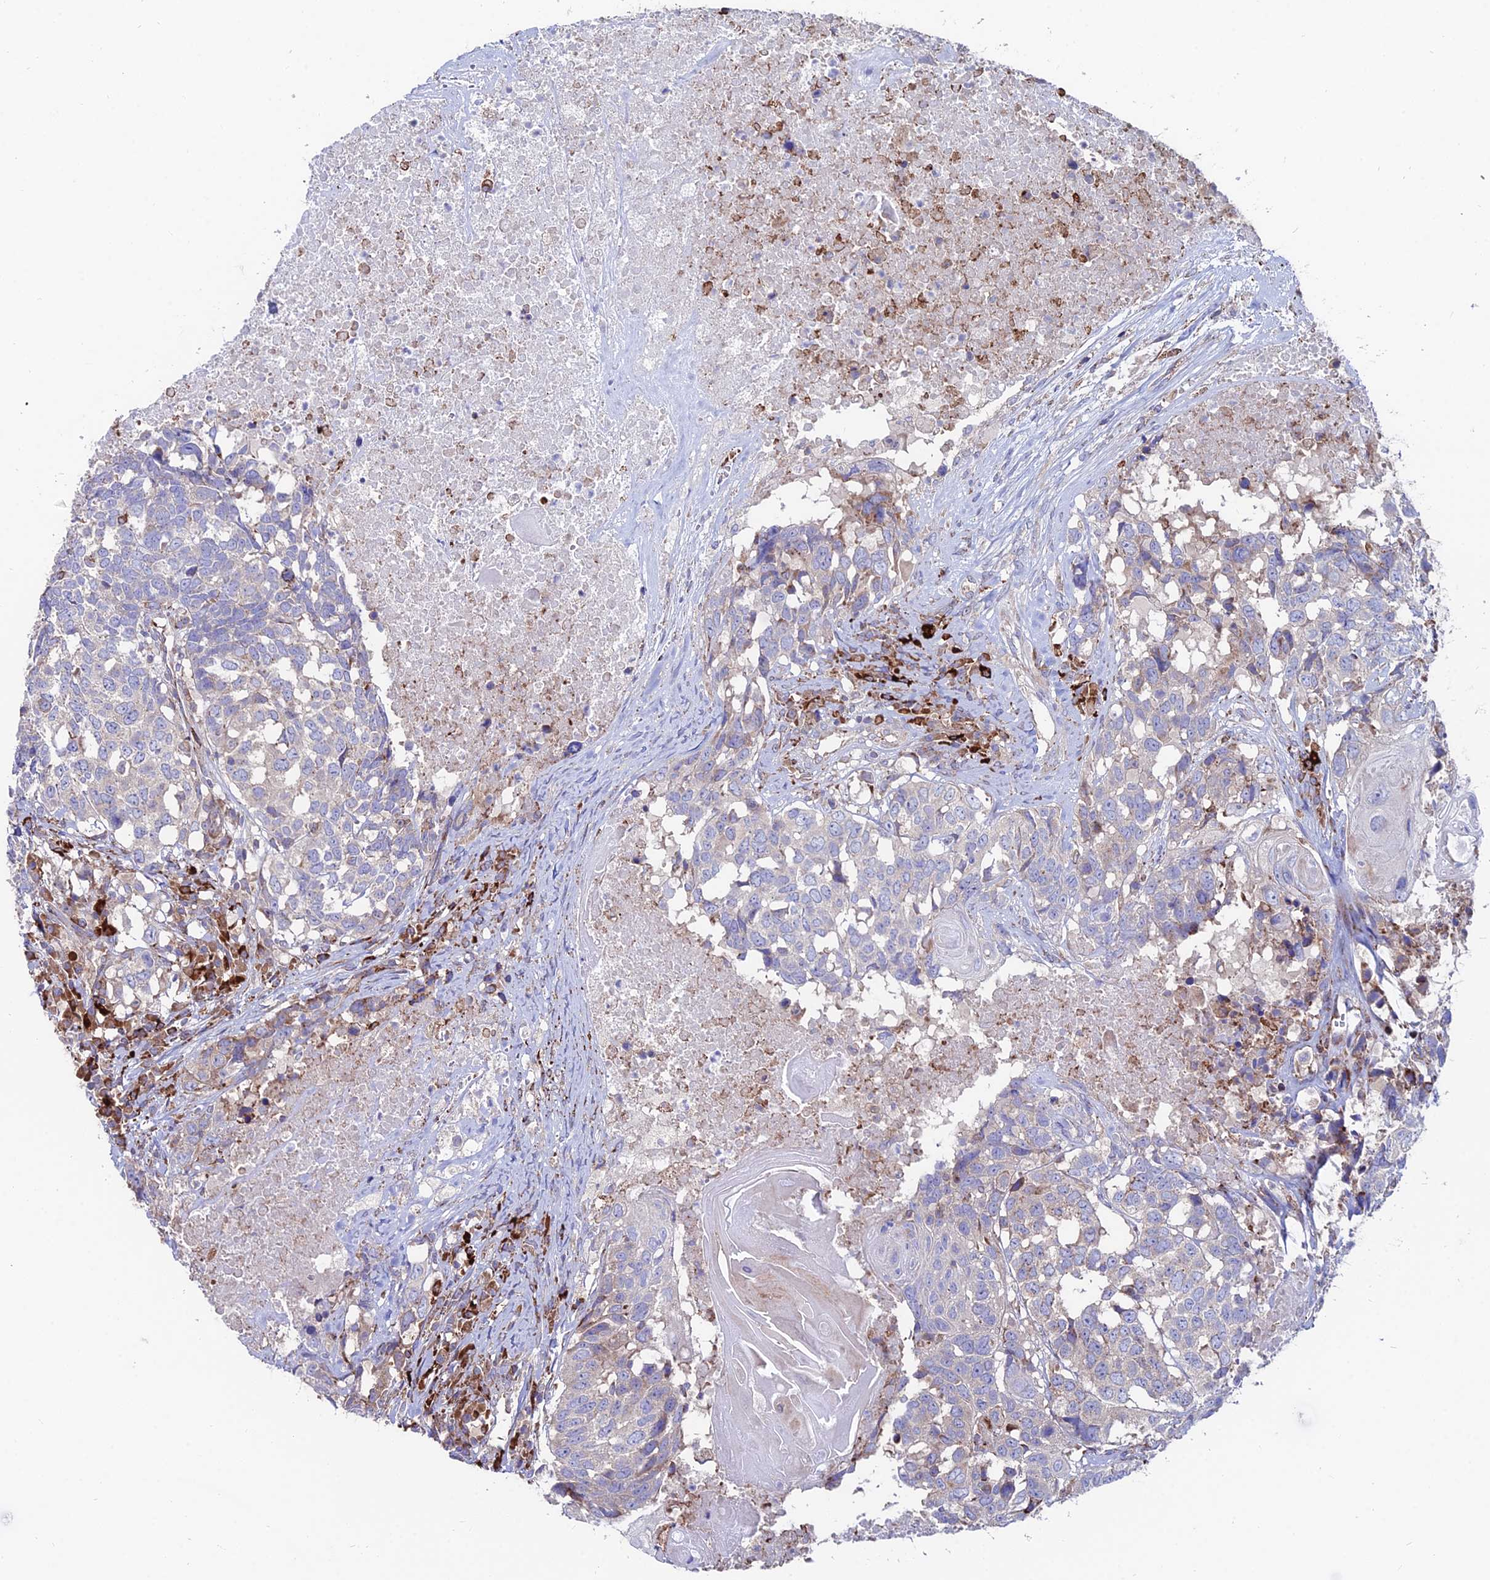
{"staining": {"intensity": "negative", "quantity": "none", "location": "none"}, "tissue": "head and neck cancer", "cell_type": "Tumor cells", "image_type": "cancer", "snomed": [{"axis": "morphology", "description": "Squamous cell carcinoma, NOS"}, {"axis": "topography", "description": "Head-Neck"}], "caption": "A high-resolution histopathology image shows IHC staining of head and neck squamous cell carcinoma, which exhibits no significant staining in tumor cells.", "gene": "EIF3K", "patient": {"sex": "male", "age": 66}}